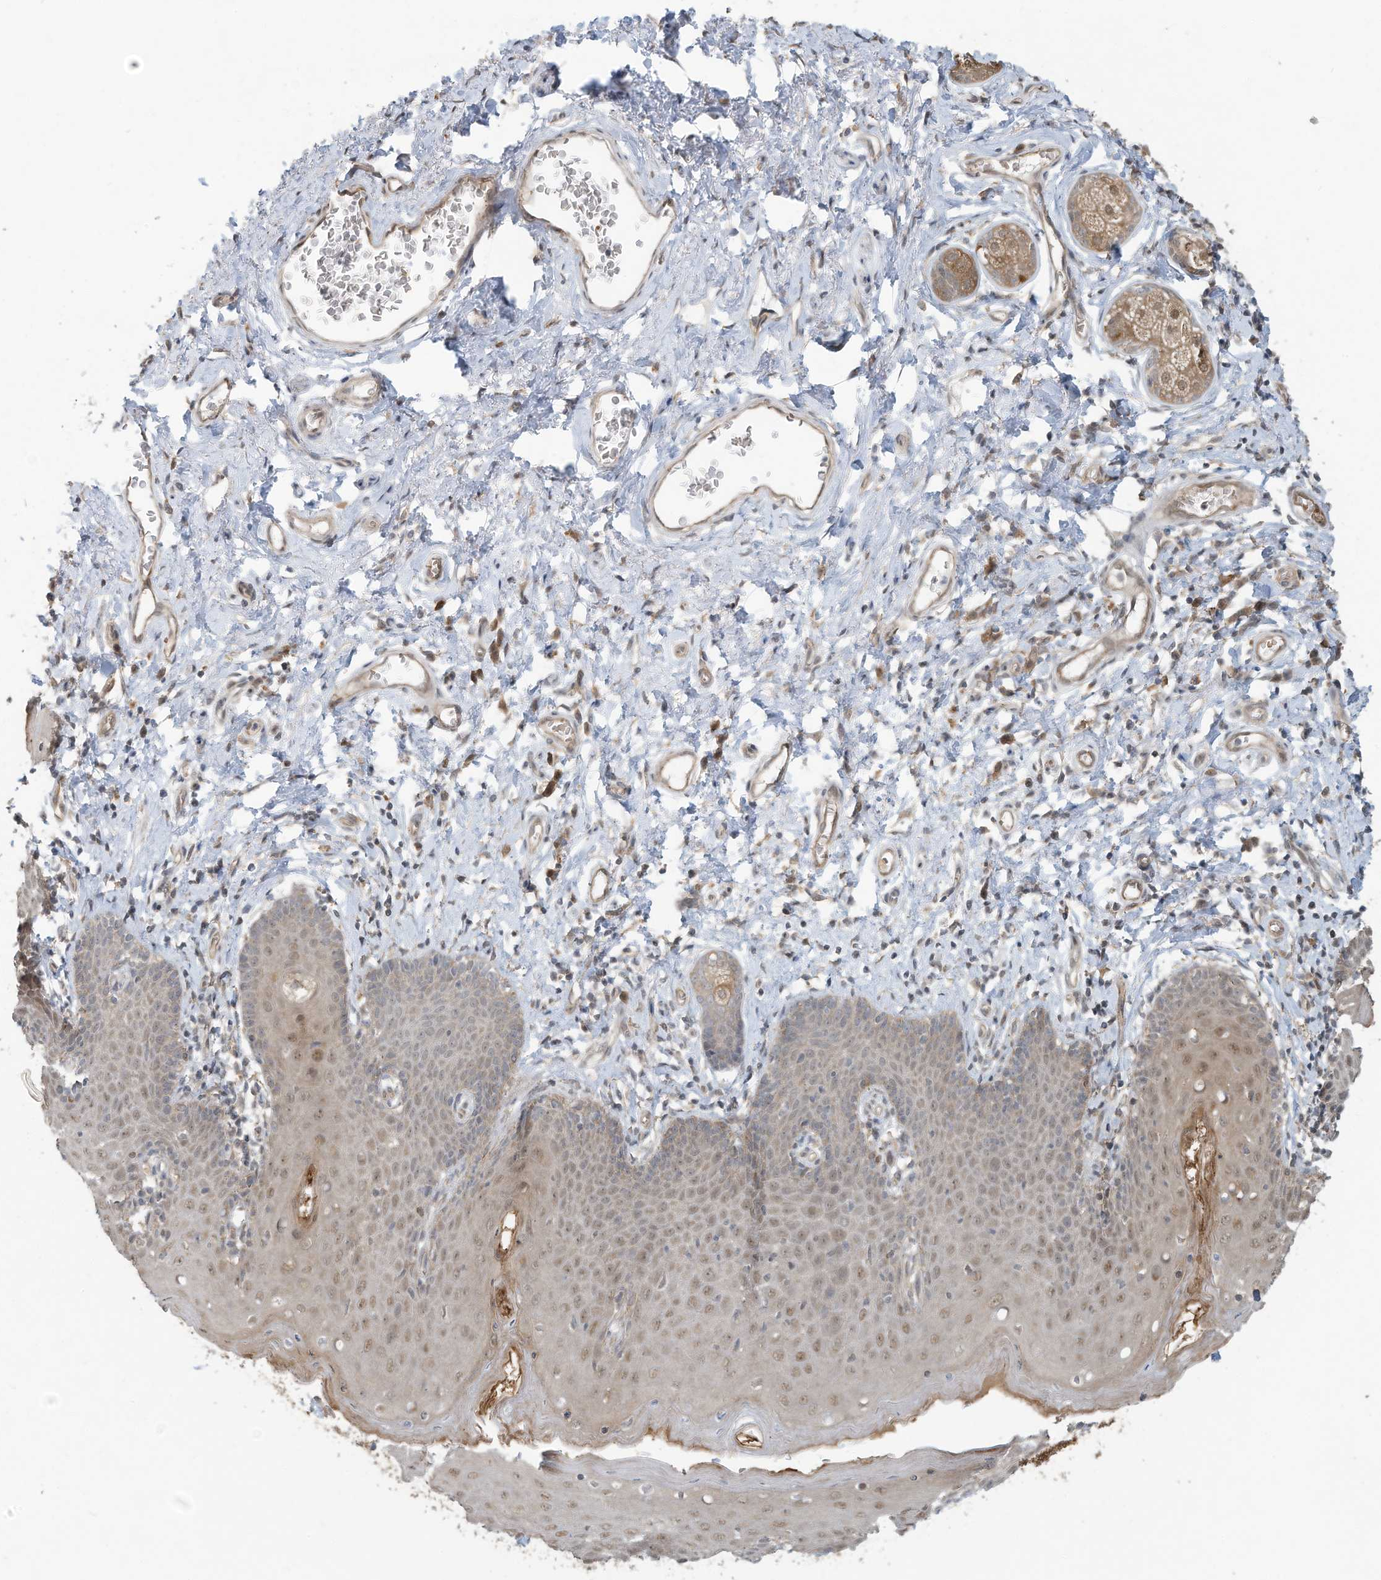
{"staining": {"intensity": "moderate", "quantity": "25%-75%", "location": "cytoplasmic/membranous"}, "tissue": "skin", "cell_type": "Epidermal cells", "image_type": "normal", "snomed": [{"axis": "morphology", "description": "Normal tissue, NOS"}, {"axis": "topography", "description": "Vulva"}], "caption": "Moderate cytoplasmic/membranous positivity is present in approximately 25%-75% of epidermal cells in normal skin.", "gene": "ERI2", "patient": {"sex": "female", "age": 66}}